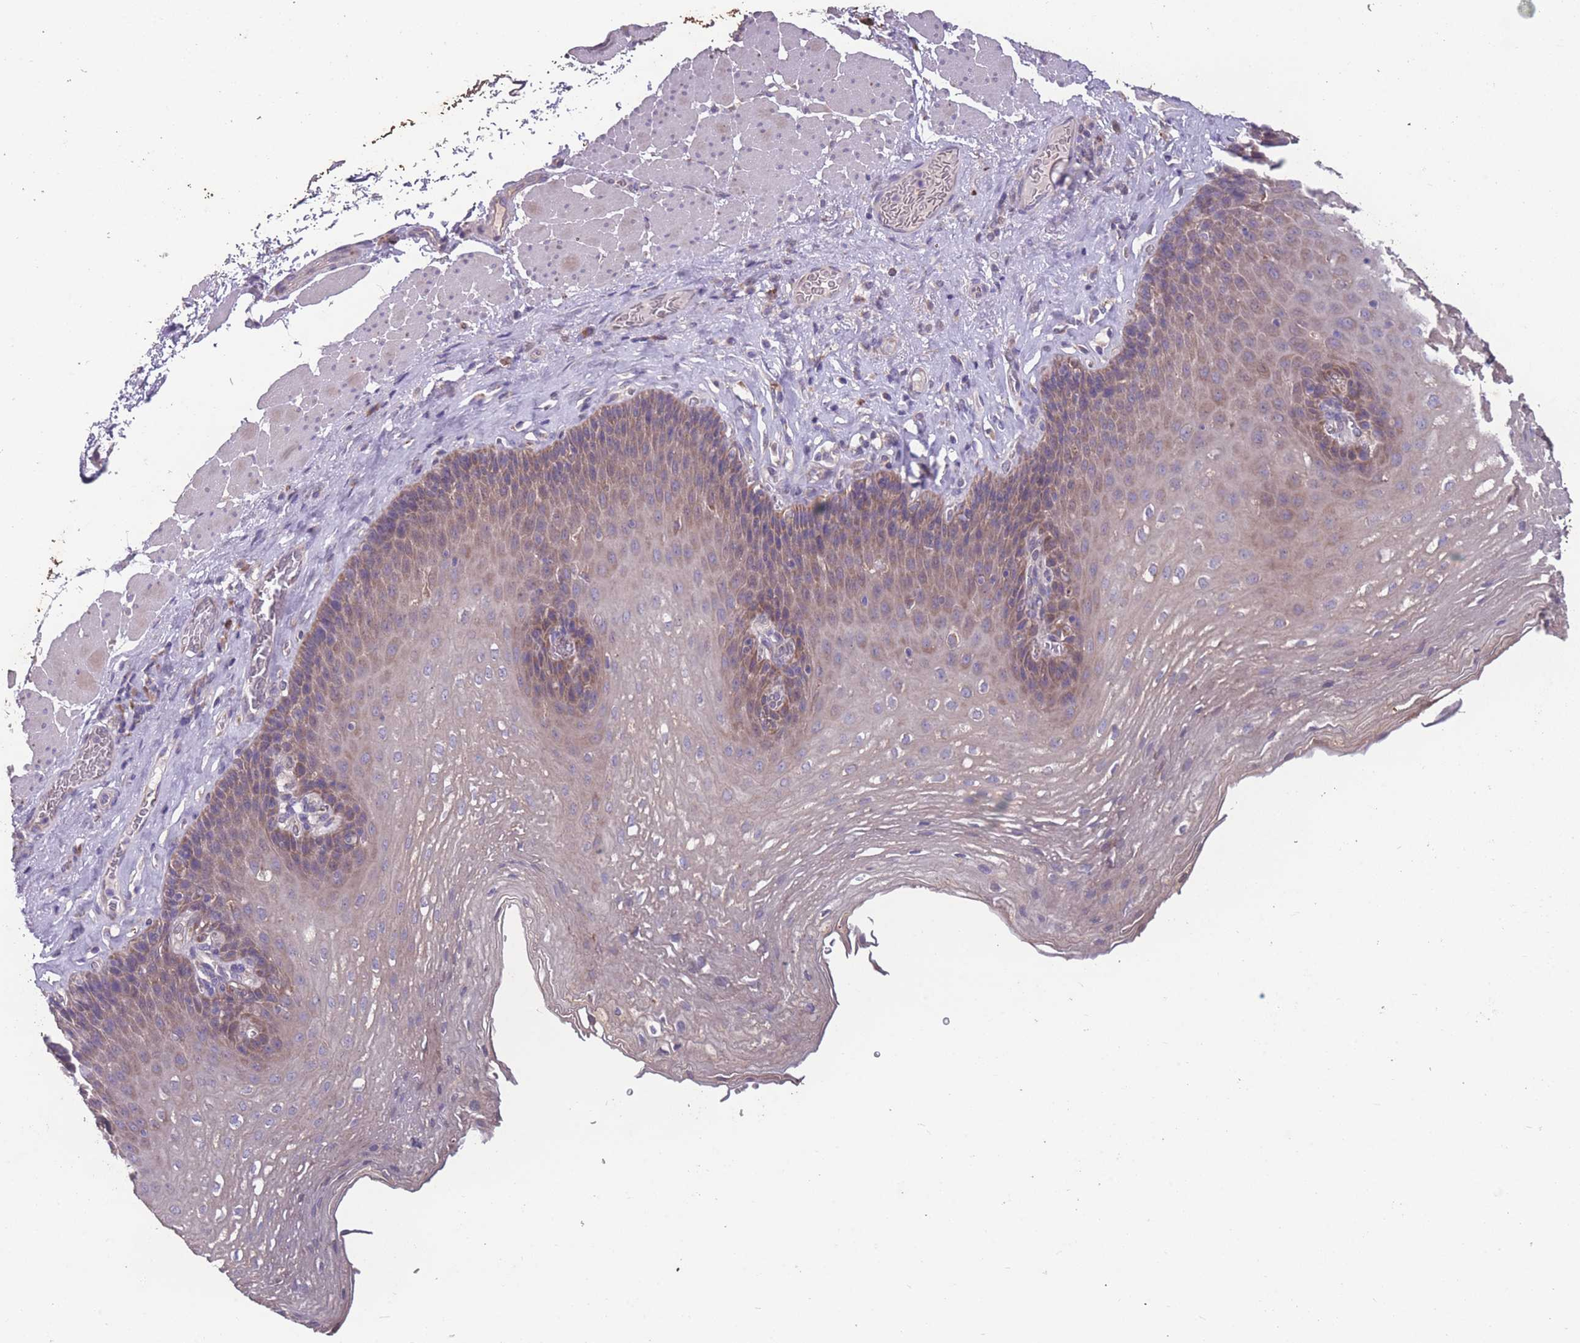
{"staining": {"intensity": "weak", "quantity": "25%-75%", "location": "cytoplasmic/membranous"}, "tissue": "esophagus", "cell_type": "Squamous epithelial cells", "image_type": "normal", "snomed": [{"axis": "morphology", "description": "Normal tissue, NOS"}, {"axis": "topography", "description": "Esophagus"}], "caption": "Weak cytoplasmic/membranous positivity is seen in approximately 25%-75% of squamous epithelial cells in benign esophagus.", "gene": "STIM2", "patient": {"sex": "female", "age": 66}}